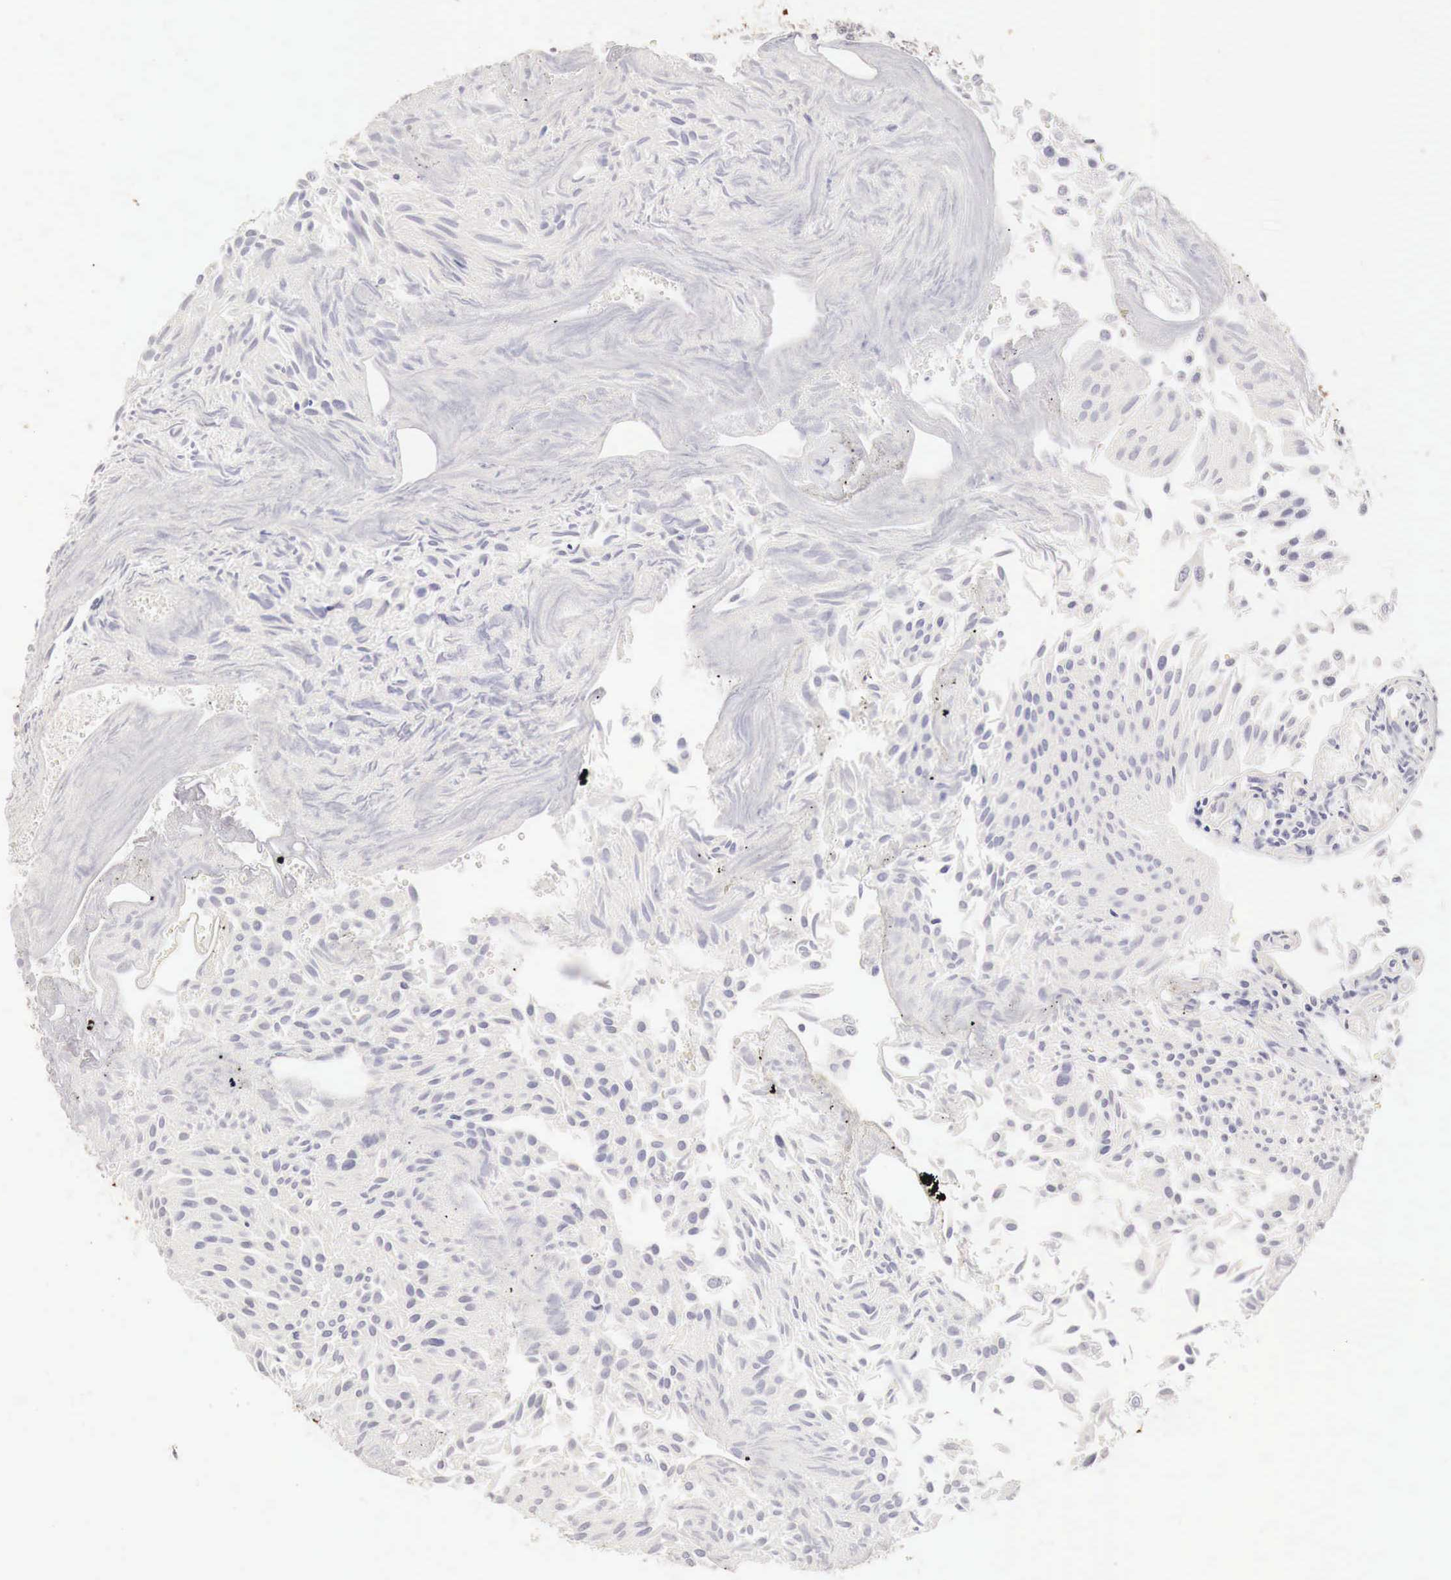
{"staining": {"intensity": "negative", "quantity": "none", "location": "none"}, "tissue": "urothelial cancer", "cell_type": "Tumor cells", "image_type": "cancer", "snomed": [{"axis": "morphology", "description": "Urothelial carcinoma, Low grade"}, {"axis": "topography", "description": "Urinary bladder"}], "caption": "There is no significant staining in tumor cells of urothelial carcinoma (low-grade).", "gene": "OTC", "patient": {"sex": "male", "age": 86}}